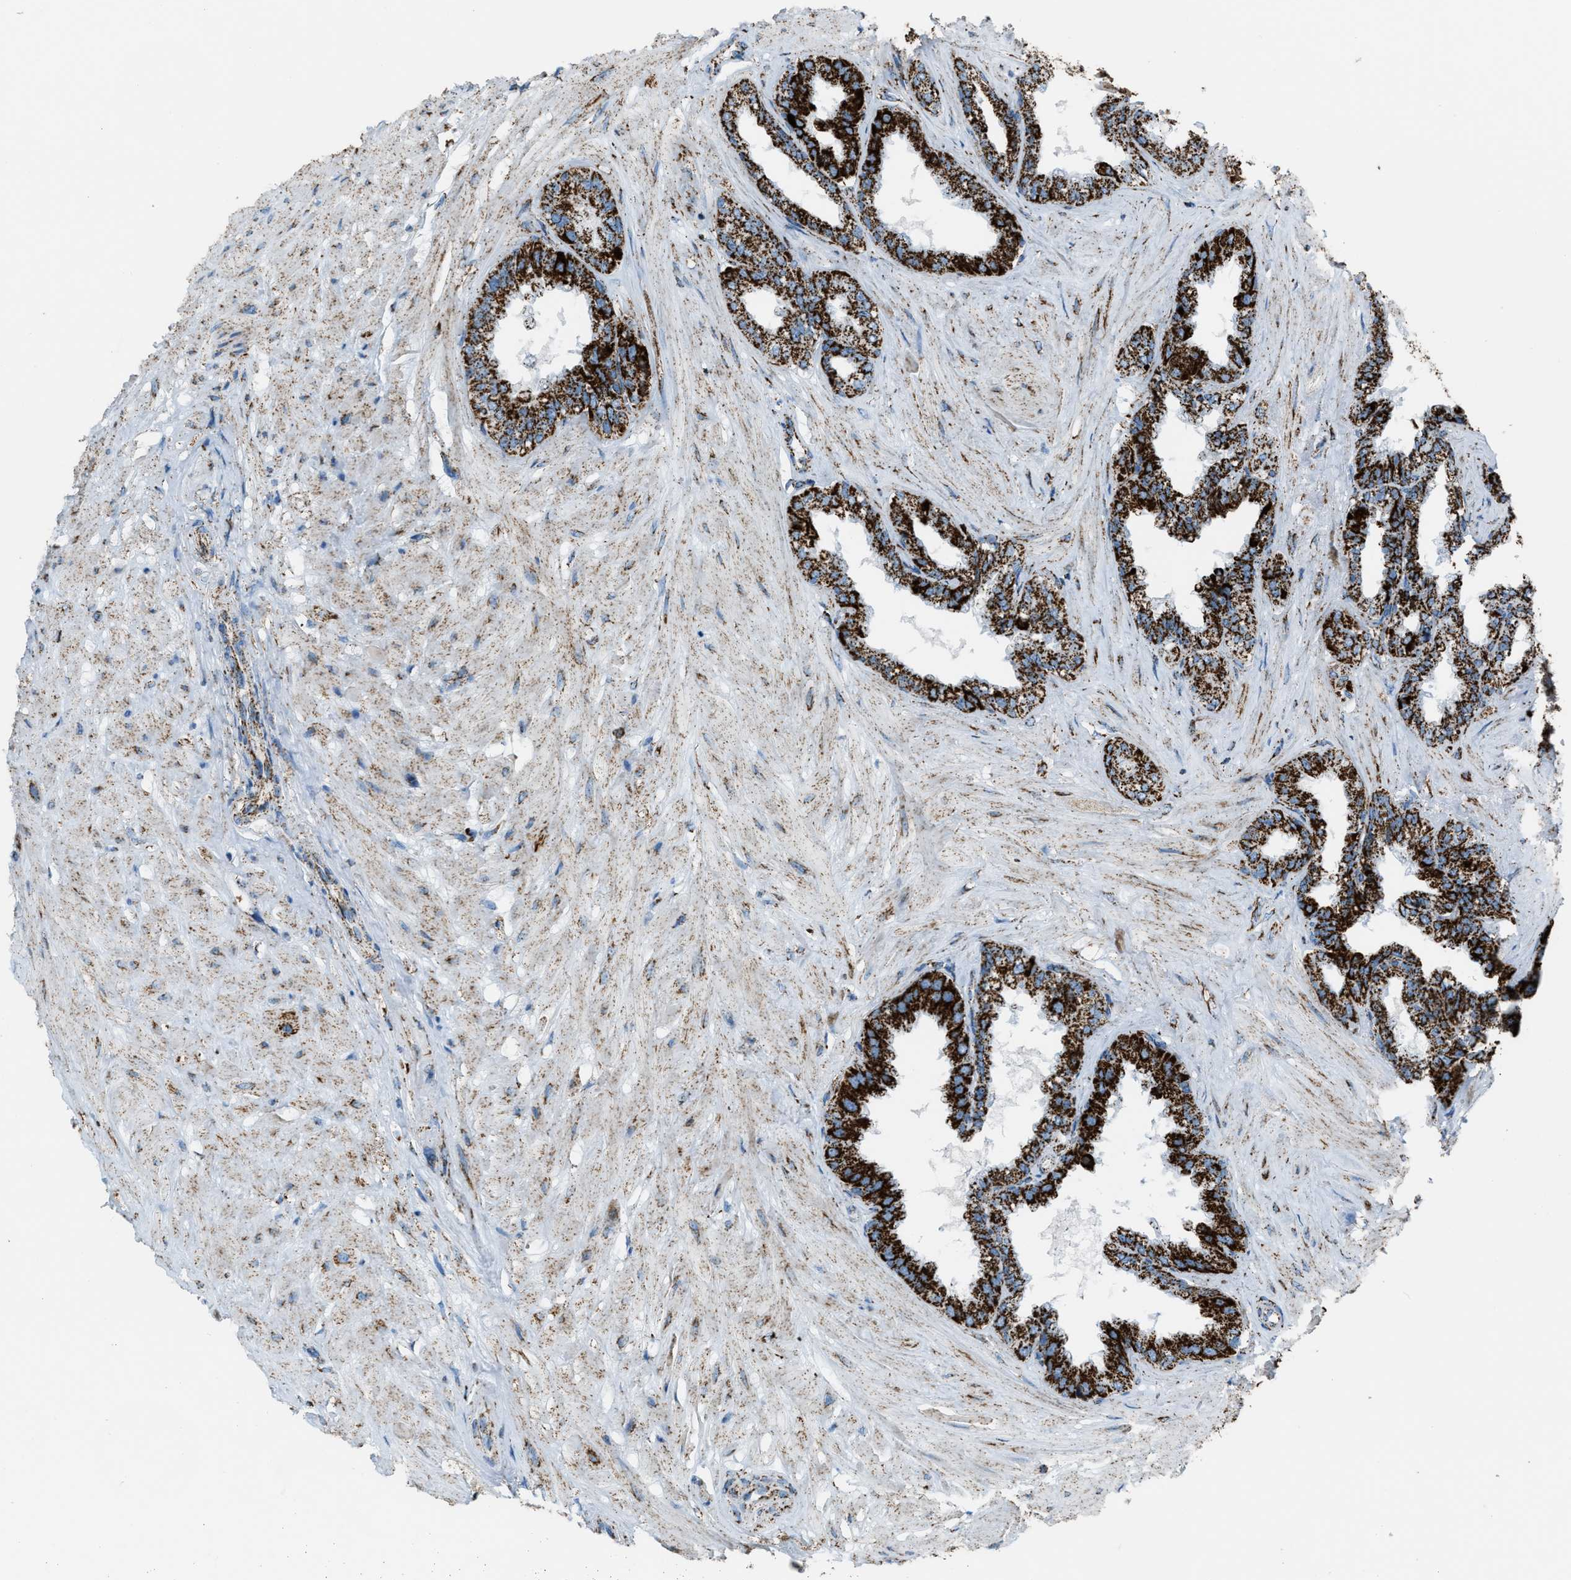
{"staining": {"intensity": "strong", "quantity": ">75%", "location": "cytoplasmic/membranous"}, "tissue": "seminal vesicle", "cell_type": "Glandular cells", "image_type": "normal", "snomed": [{"axis": "morphology", "description": "Normal tissue, NOS"}, {"axis": "topography", "description": "Seminal veicle"}], "caption": "A high amount of strong cytoplasmic/membranous positivity is appreciated in approximately >75% of glandular cells in benign seminal vesicle. (DAB (3,3'-diaminobenzidine) = brown stain, brightfield microscopy at high magnification).", "gene": "MDH2", "patient": {"sex": "male", "age": 46}}